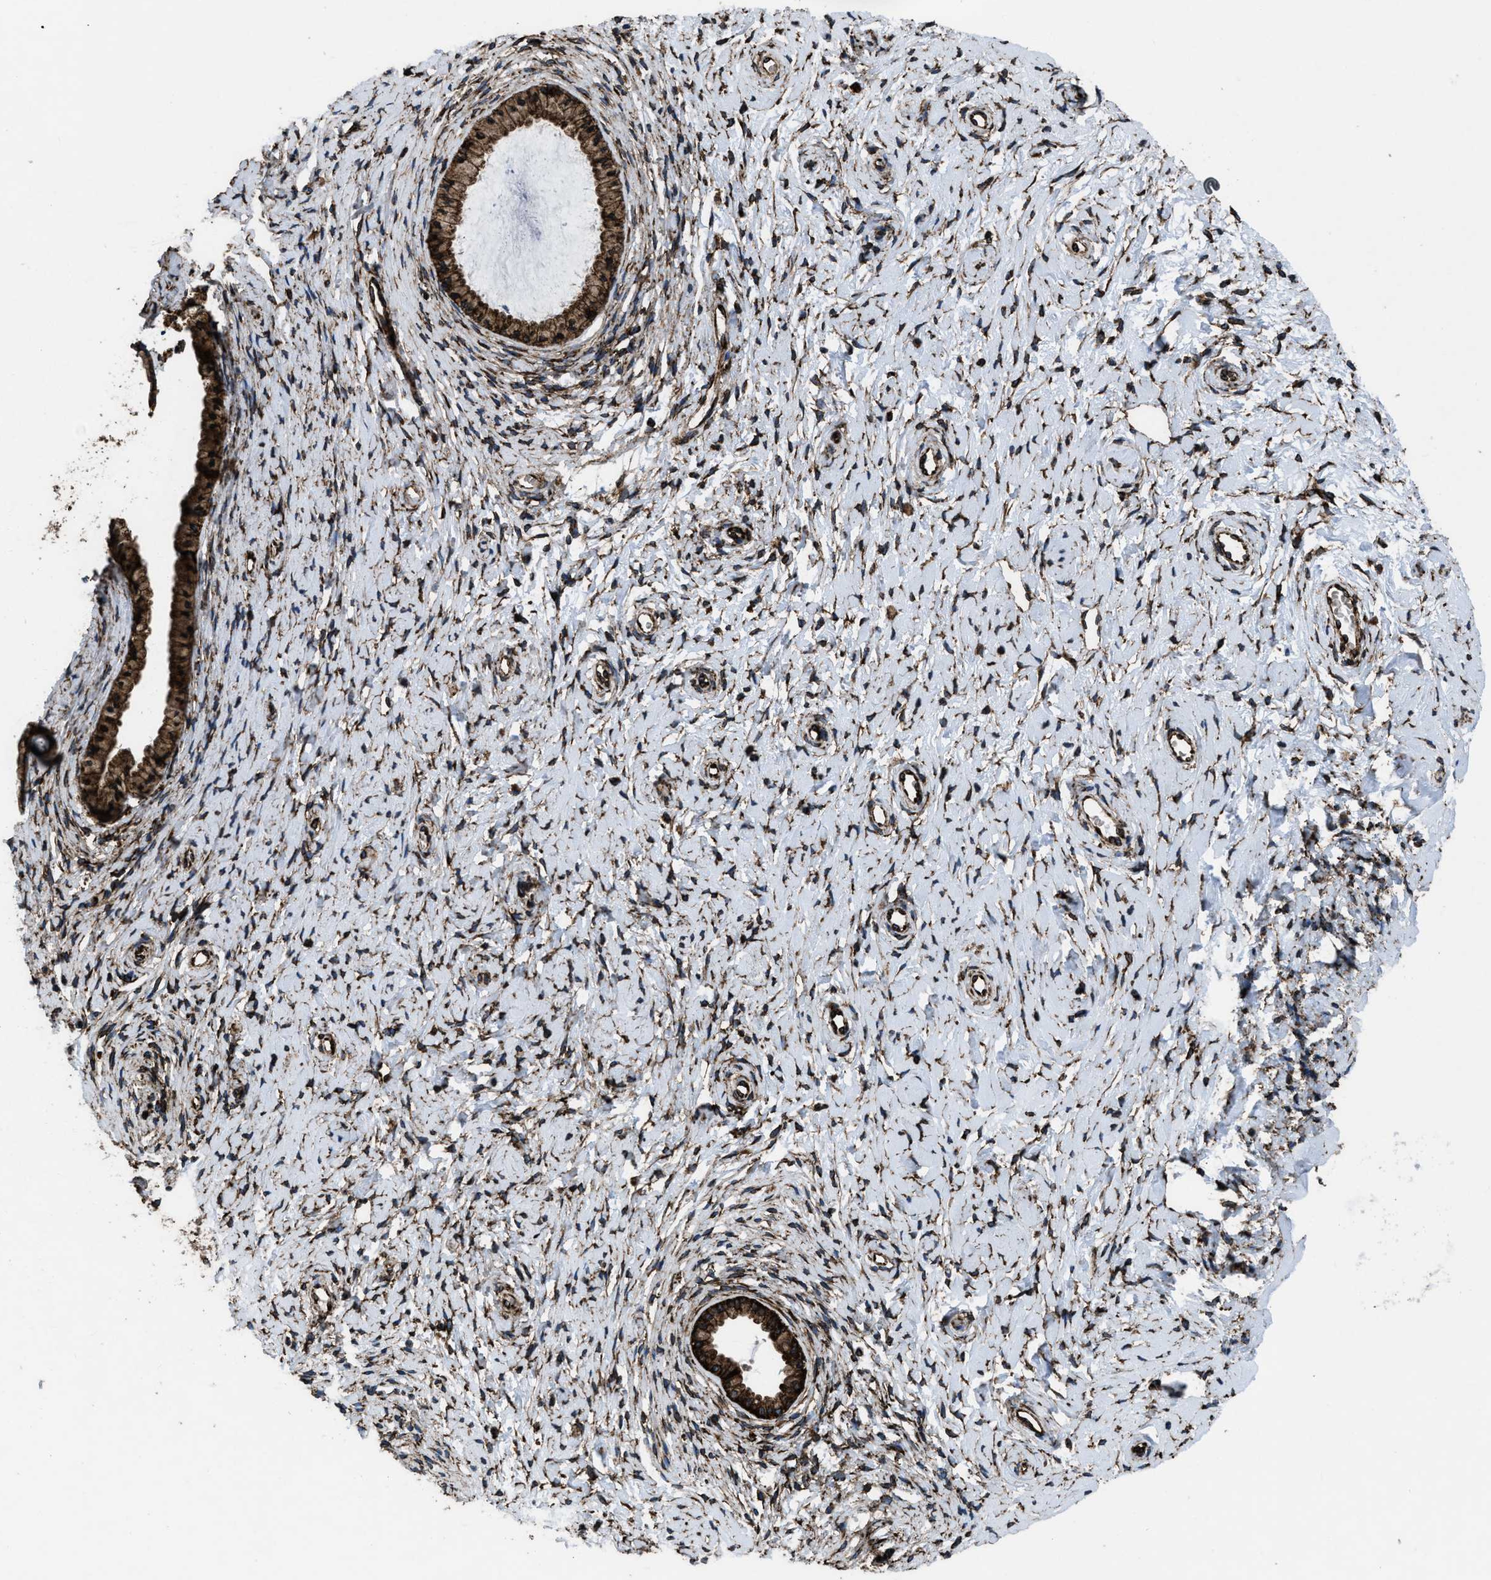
{"staining": {"intensity": "strong", "quantity": ">75%", "location": "cytoplasmic/membranous"}, "tissue": "cervix", "cell_type": "Glandular cells", "image_type": "normal", "snomed": [{"axis": "morphology", "description": "Normal tissue, NOS"}, {"axis": "topography", "description": "Cervix"}], "caption": "Immunohistochemical staining of benign cervix shows strong cytoplasmic/membranous protein expression in about >75% of glandular cells.", "gene": "CAPRIN1", "patient": {"sex": "female", "age": 72}}